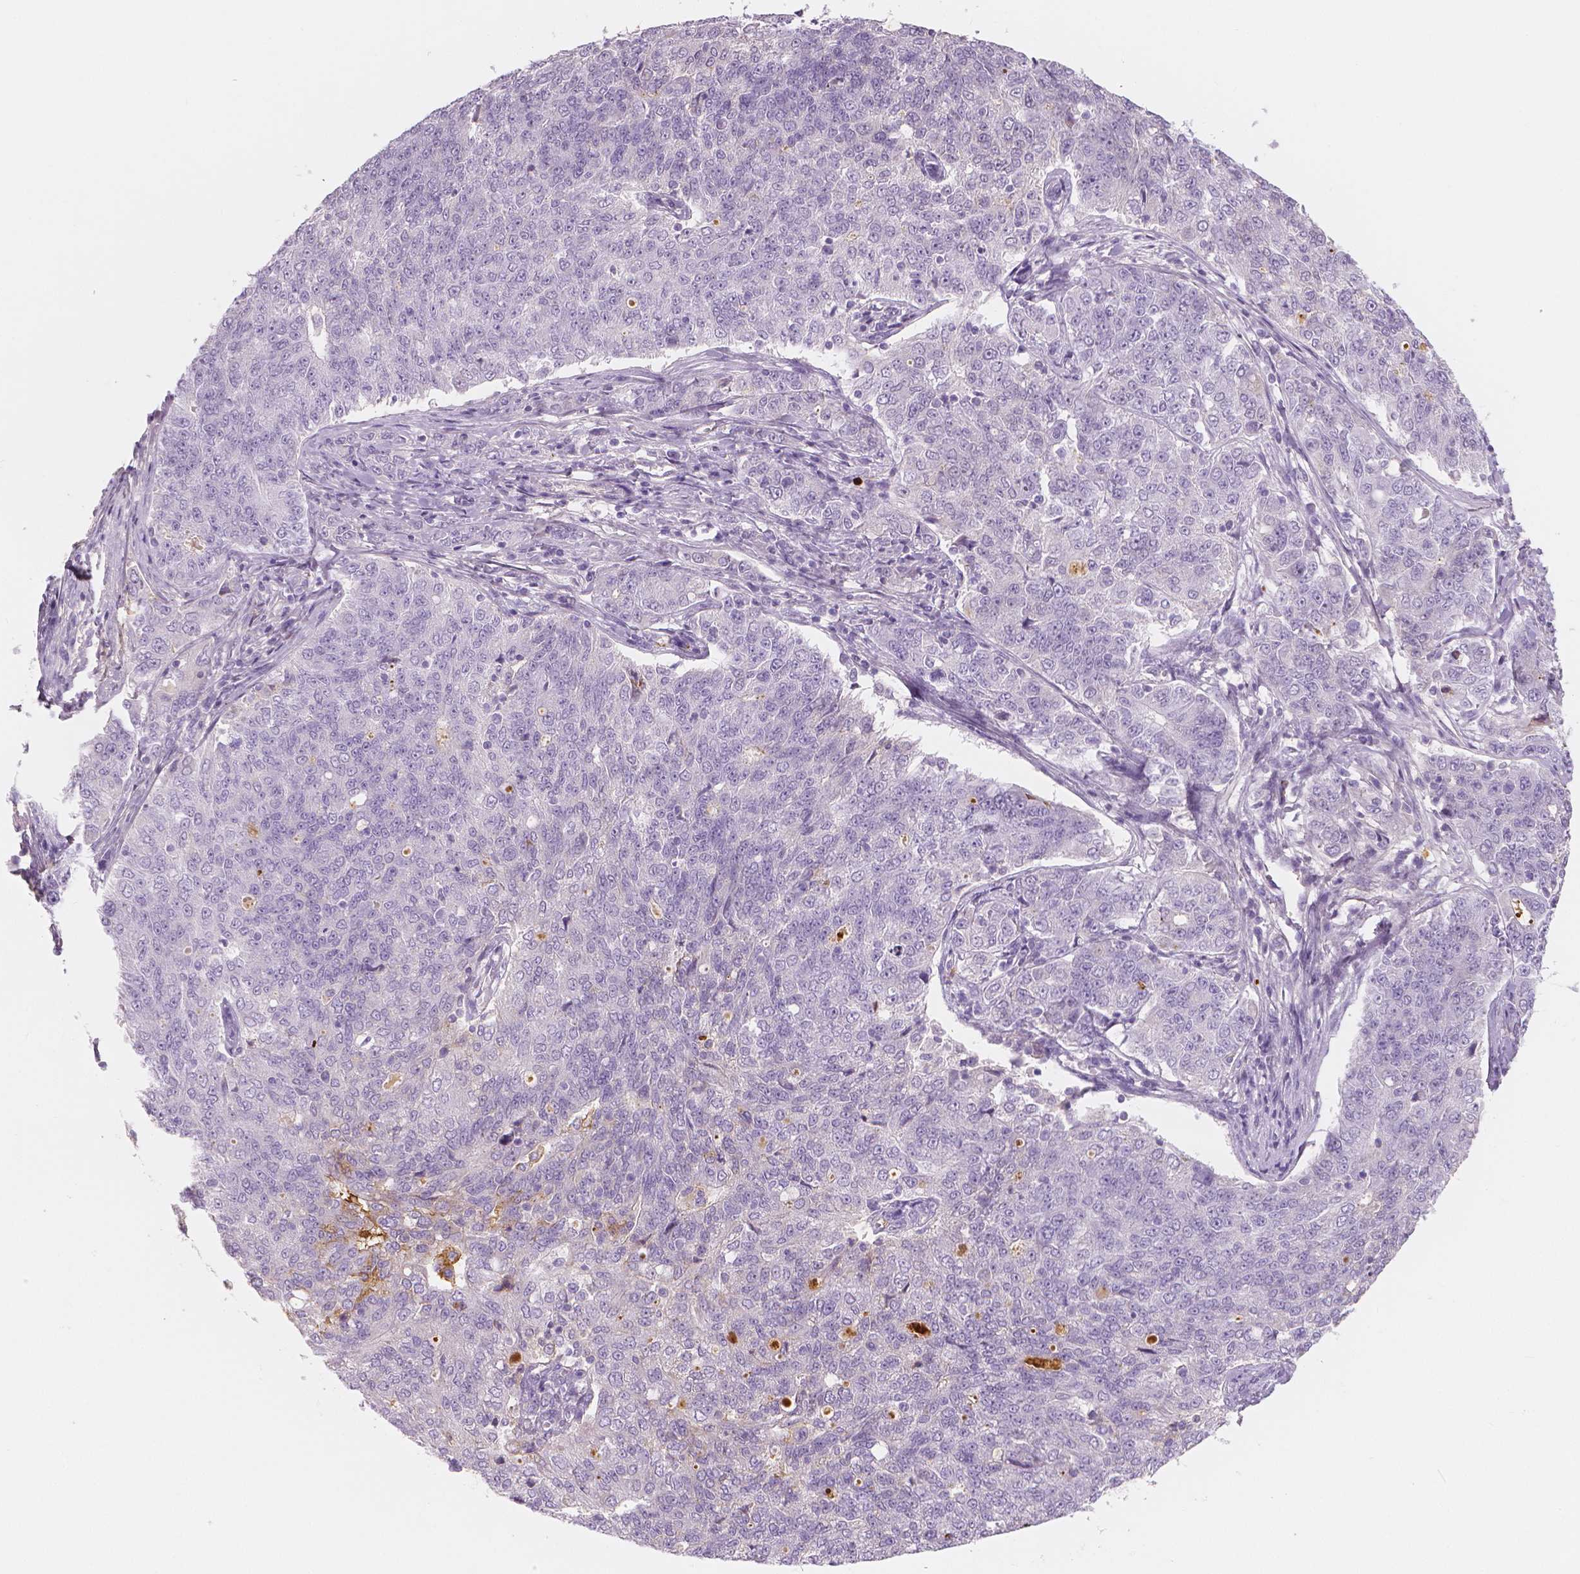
{"staining": {"intensity": "negative", "quantity": "none", "location": "none"}, "tissue": "endometrial cancer", "cell_type": "Tumor cells", "image_type": "cancer", "snomed": [{"axis": "morphology", "description": "Adenocarcinoma, NOS"}, {"axis": "topography", "description": "Endometrium"}], "caption": "Tumor cells are negative for protein expression in human endometrial adenocarcinoma. (DAB (3,3'-diaminobenzidine) immunohistochemistry (IHC), high magnification).", "gene": "APOA4", "patient": {"sex": "female", "age": 43}}